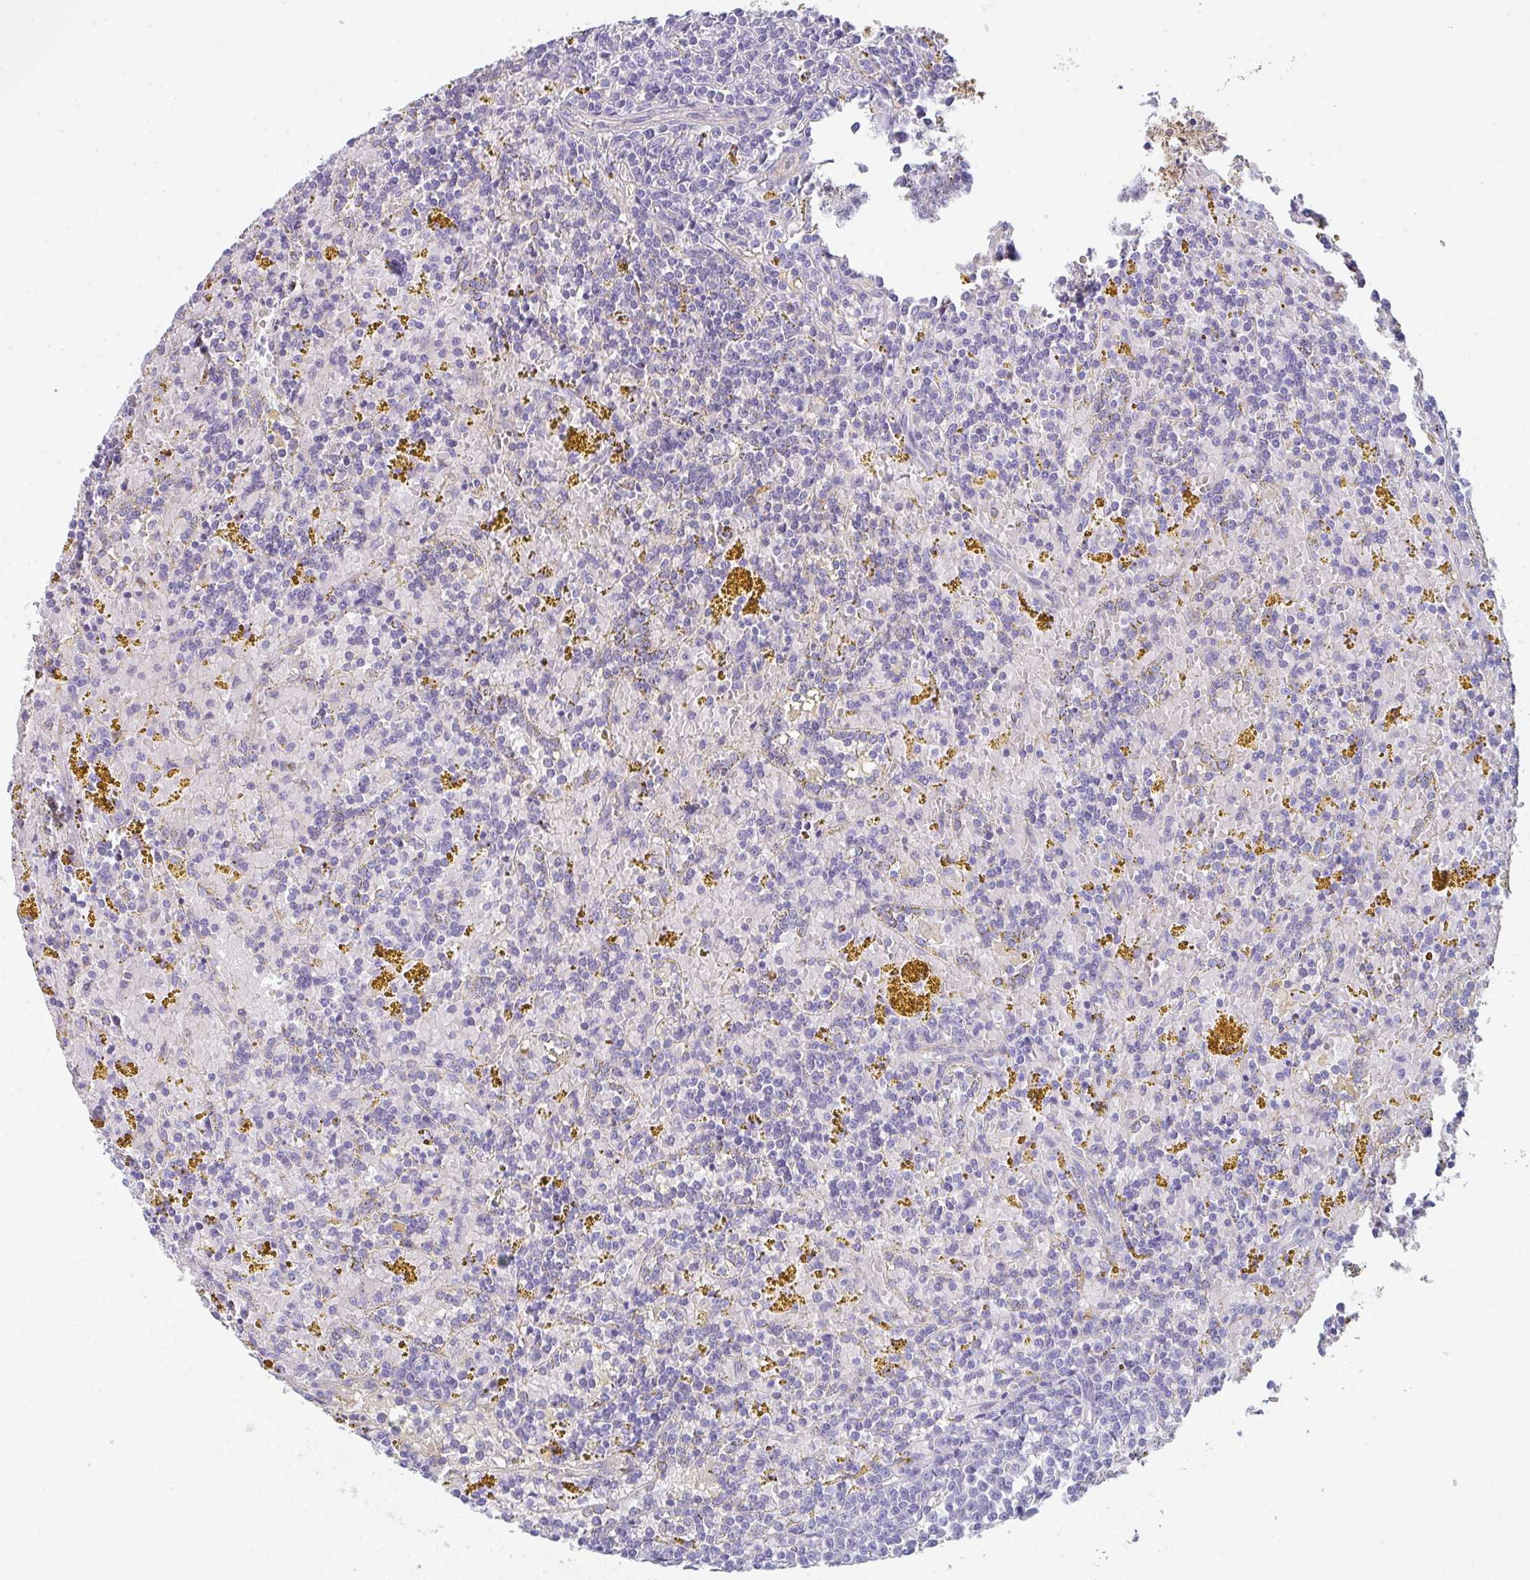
{"staining": {"intensity": "negative", "quantity": "none", "location": "none"}, "tissue": "lymphoma", "cell_type": "Tumor cells", "image_type": "cancer", "snomed": [{"axis": "morphology", "description": "Malignant lymphoma, non-Hodgkin's type, Low grade"}, {"axis": "topography", "description": "Spleen"}, {"axis": "topography", "description": "Lymph node"}], "caption": "This histopathology image is of malignant lymphoma, non-Hodgkin's type (low-grade) stained with immunohistochemistry (IHC) to label a protein in brown with the nuclei are counter-stained blue. There is no positivity in tumor cells.", "gene": "DBN1", "patient": {"sex": "female", "age": 66}}